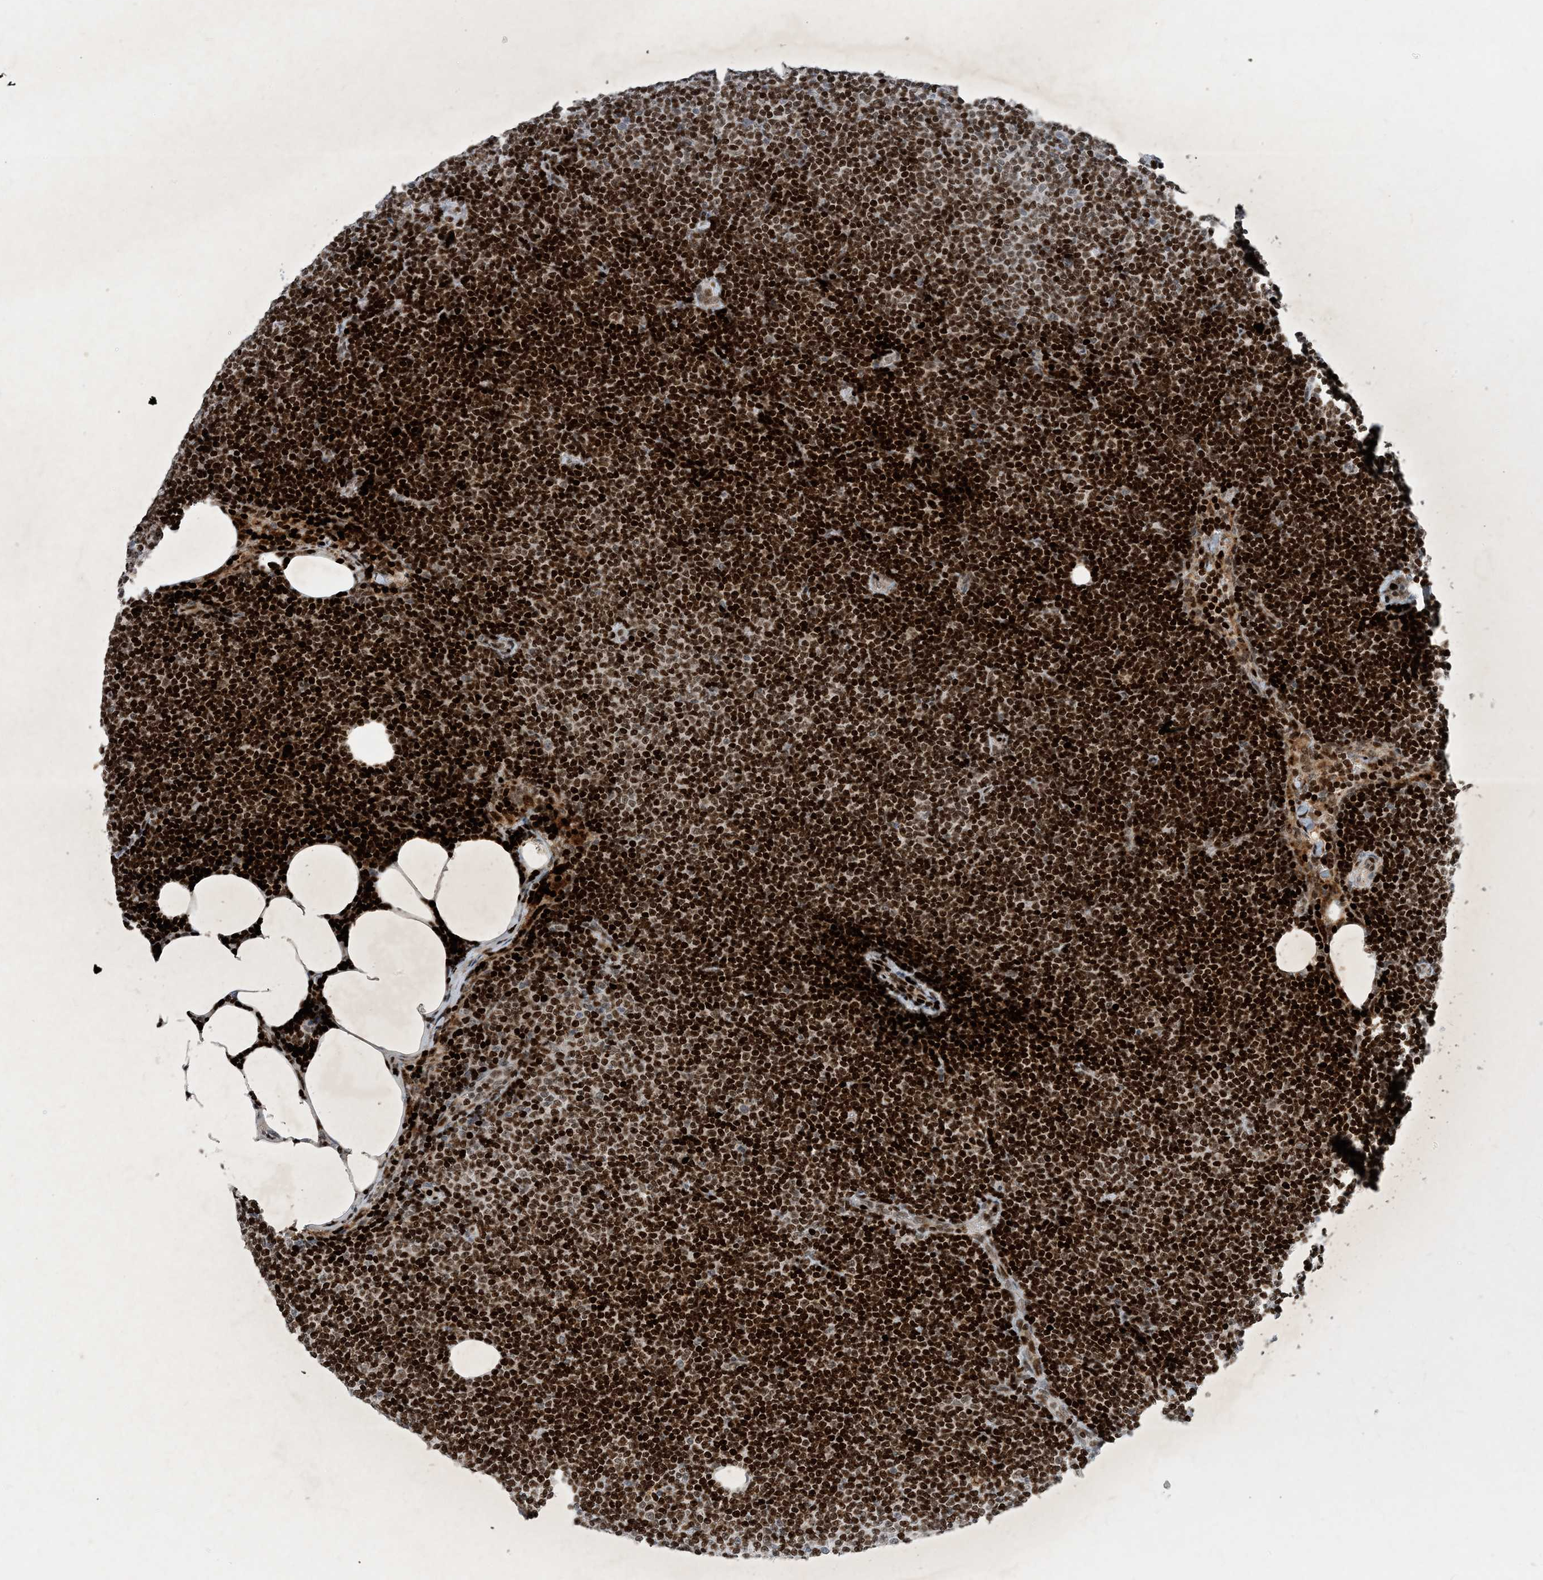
{"staining": {"intensity": "strong", "quantity": ">75%", "location": "nuclear"}, "tissue": "lymphoma", "cell_type": "Tumor cells", "image_type": "cancer", "snomed": [{"axis": "morphology", "description": "Malignant lymphoma, non-Hodgkin's type, Low grade"}, {"axis": "topography", "description": "Lymph node"}], "caption": "Low-grade malignant lymphoma, non-Hodgkin's type stained for a protein (brown) displays strong nuclear positive positivity in about >75% of tumor cells.", "gene": "SLC25A53", "patient": {"sex": "female", "age": 53}}